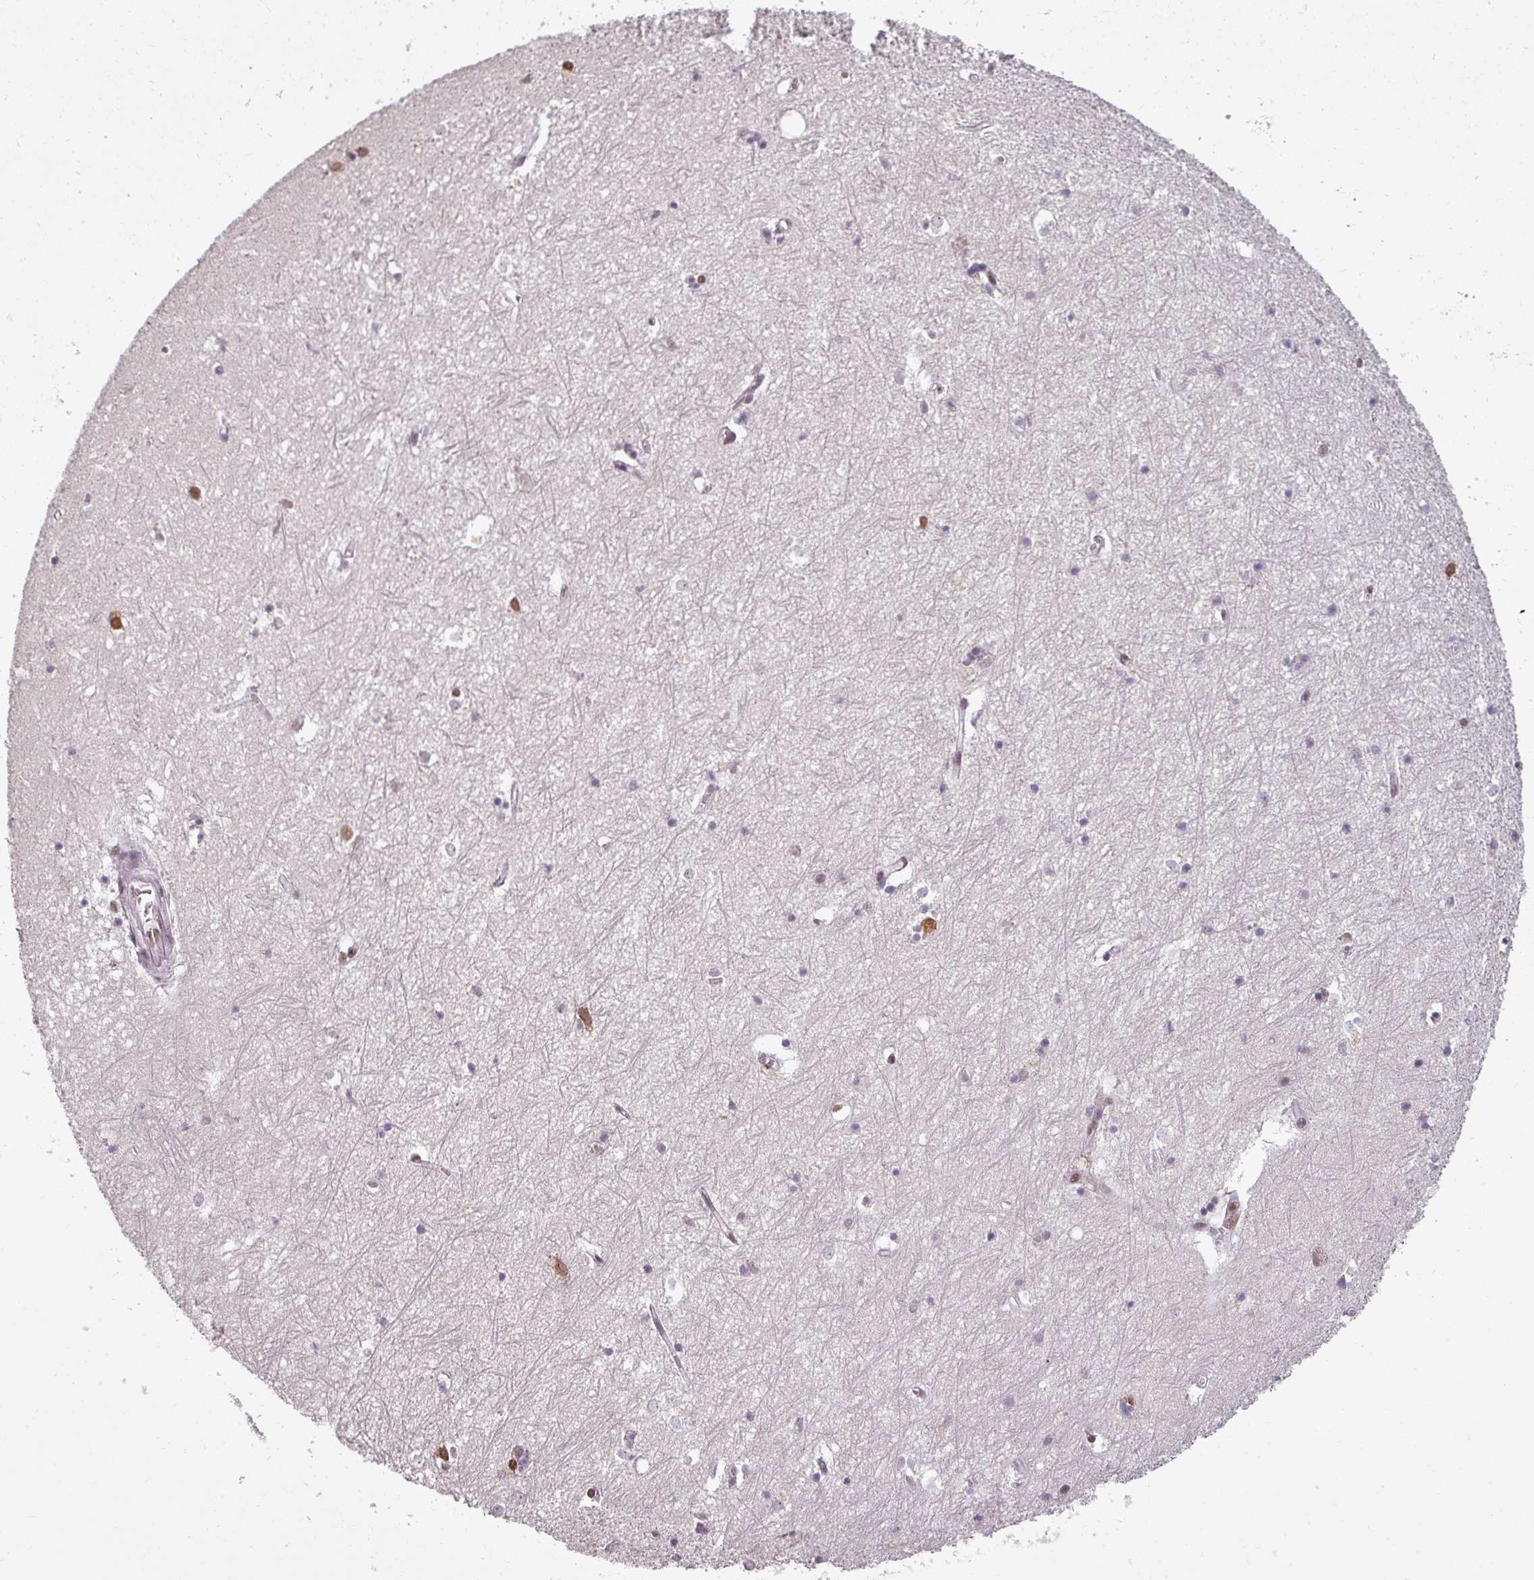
{"staining": {"intensity": "moderate", "quantity": "<25%", "location": "nuclear"}, "tissue": "hippocampus", "cell_type": "Glial cells", "image_type": "normal", "snomed": [{"axis": "morphology", "description": "Normal tissue, NOS"}, {"axis": "topography", "description": "Hippocampus"}], "caption": "Glial cells display low levels of moderate nuclear positivity in about <25% of cells in benign hippocampus. The staining was performed using DAB (3,3'-diaminobenzidine) to visualize the protein expression in brown, while the nuclei were stained in blue with hematoxylin (Magnification: 20x).", "gene": "BCAS3", "patient": {"sex": "female", "age": 64}}